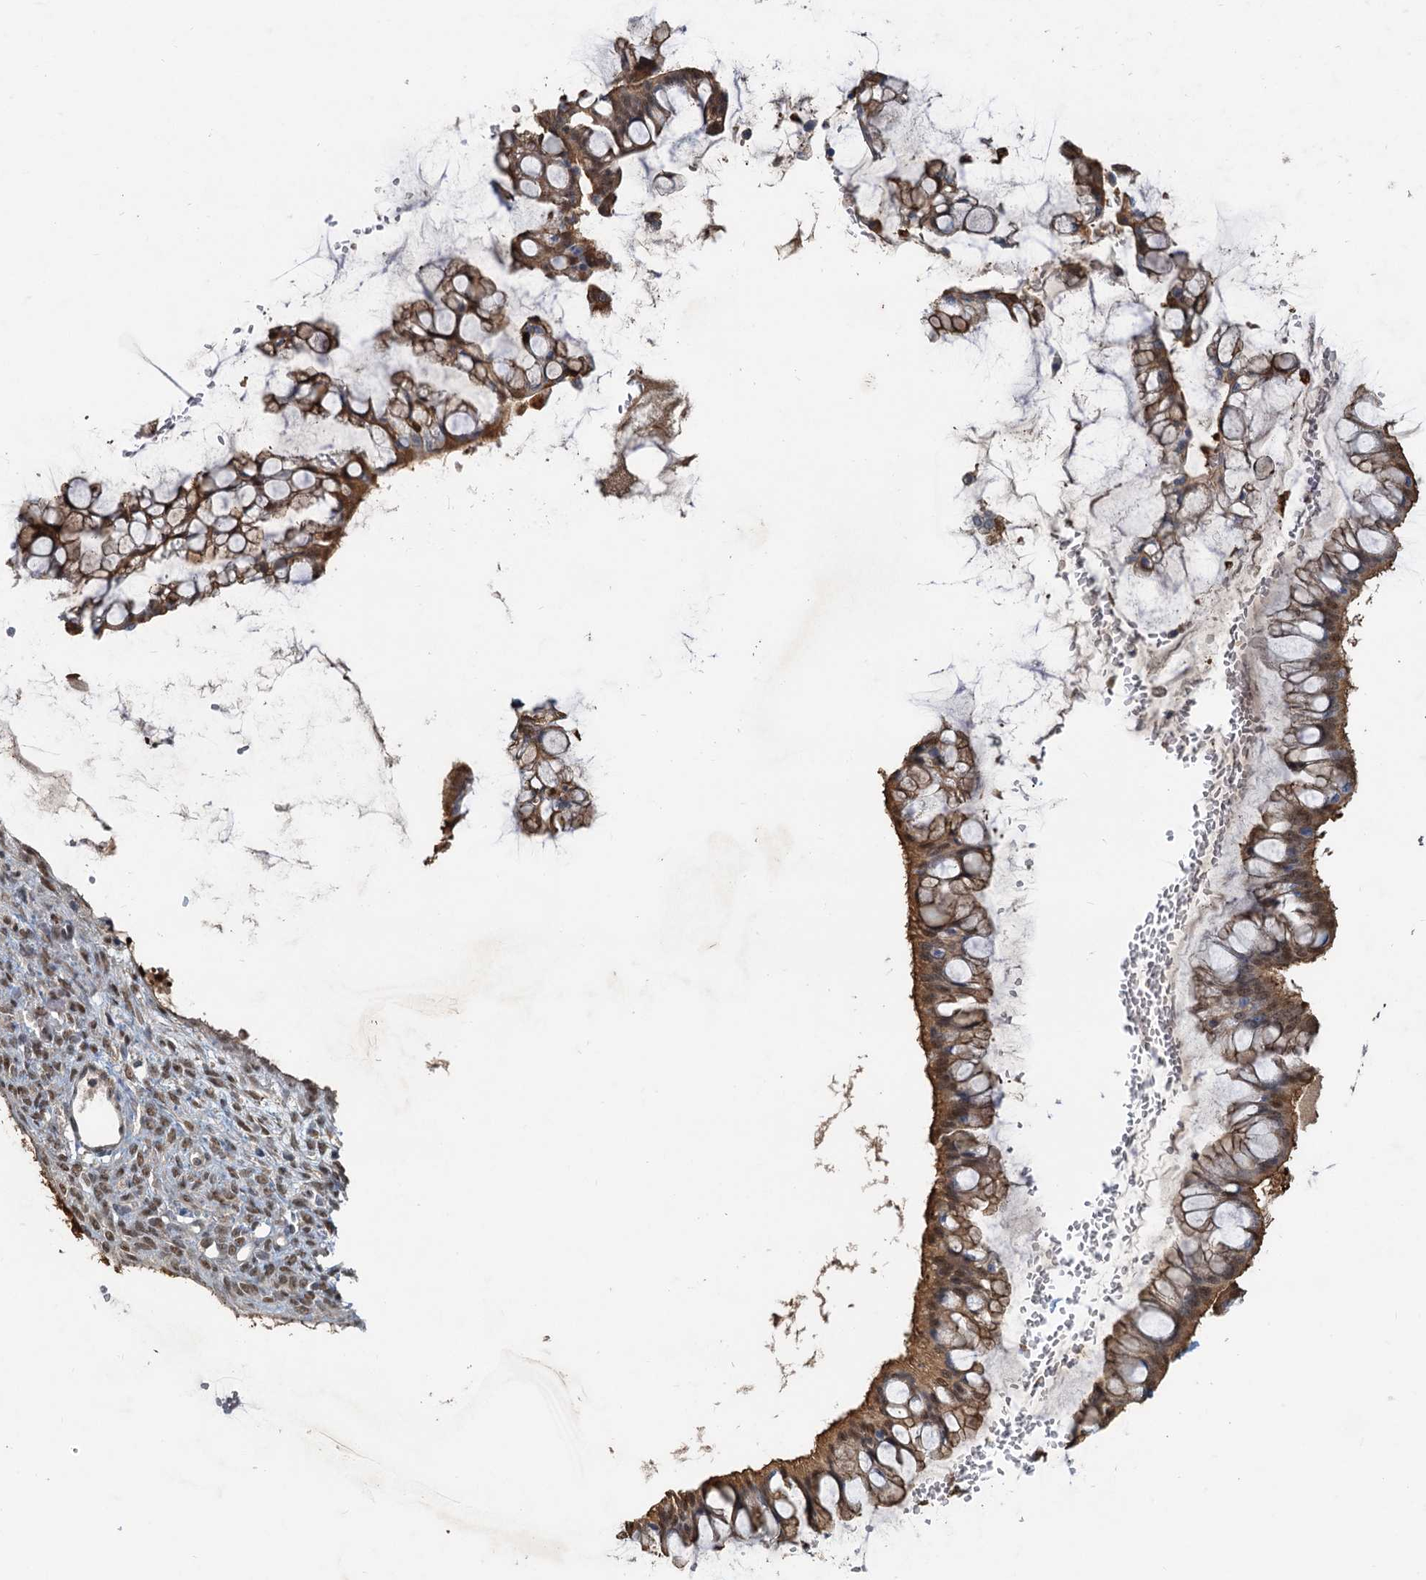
{"staining": {"intensity": "moderate", "quantity": ">75%", "location": "cytoplasmic/membranous,nuclear"}, "tissue": "ovarian cancer", "cell_type": "Tumor cells", "image_type": "cancer", "snomed": [{"axis": "morphology", "description": "Cystadenocarcinoma, mucinous, NOS"}, {"axis": "topography", "description": "Ovary"}], "caption": "Moderate cytoplasmic/membranous and nuclear staining is present in about >75% of tumor cells in ovarian cancer (mucinous cystadenocarcinoma). Using DAB (brown) and hematoxylin (blue) stains, captured at high magnification using brightfield microscopy.", "gene": "SPINDOC", "patient": {"sex": "female", "age": 73}}